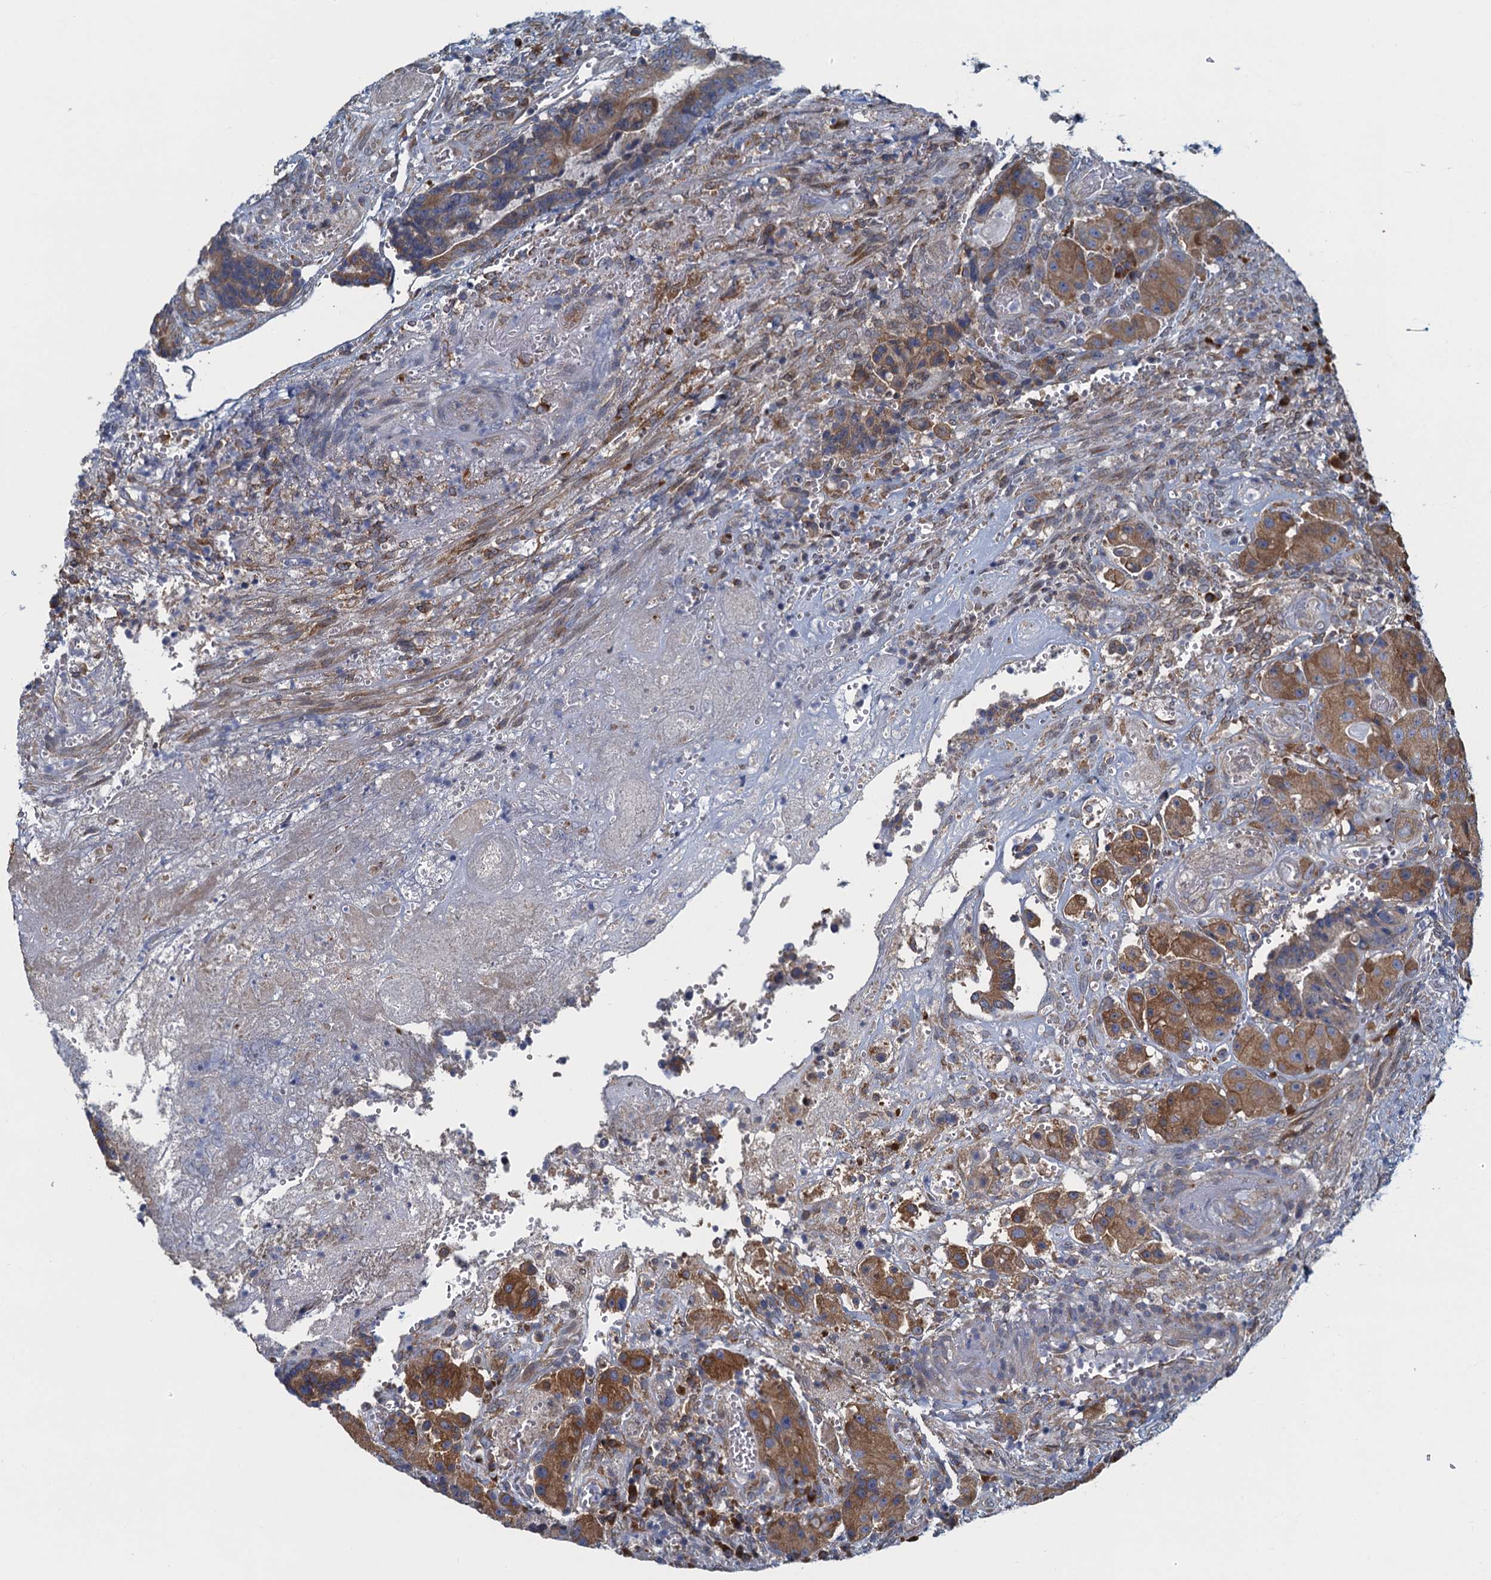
{"staining": {"intensity": "moderate", "quantity": ">75%", "location": "cytoplasmic/membranous"}, "tissue": "colorectal cancer", "cell_type": "Tumor cells", "image_type": "cancer", "snomed": [{"axis": "morphology", "description": "Adenocarcinoma, NOS"}, {"axis": "topography", "description": "Rectum"}], "caption": "Immunohistochemistry staining of colorectal cancer (adenocarcinoma), which reveals medium levels of moderate cytoplasmic/membranous expression in about >75% of tumor cells indicating moderate cytoplasmic/membranous protein positivity. The staining was performed using DAB (3,3'-diaminobenzidine) (brown) for protein detection and nuclei were counterstained in hematoxylin (blue).", "gene": "ALG2", "patient": {"sex": "male", "age": 69}}